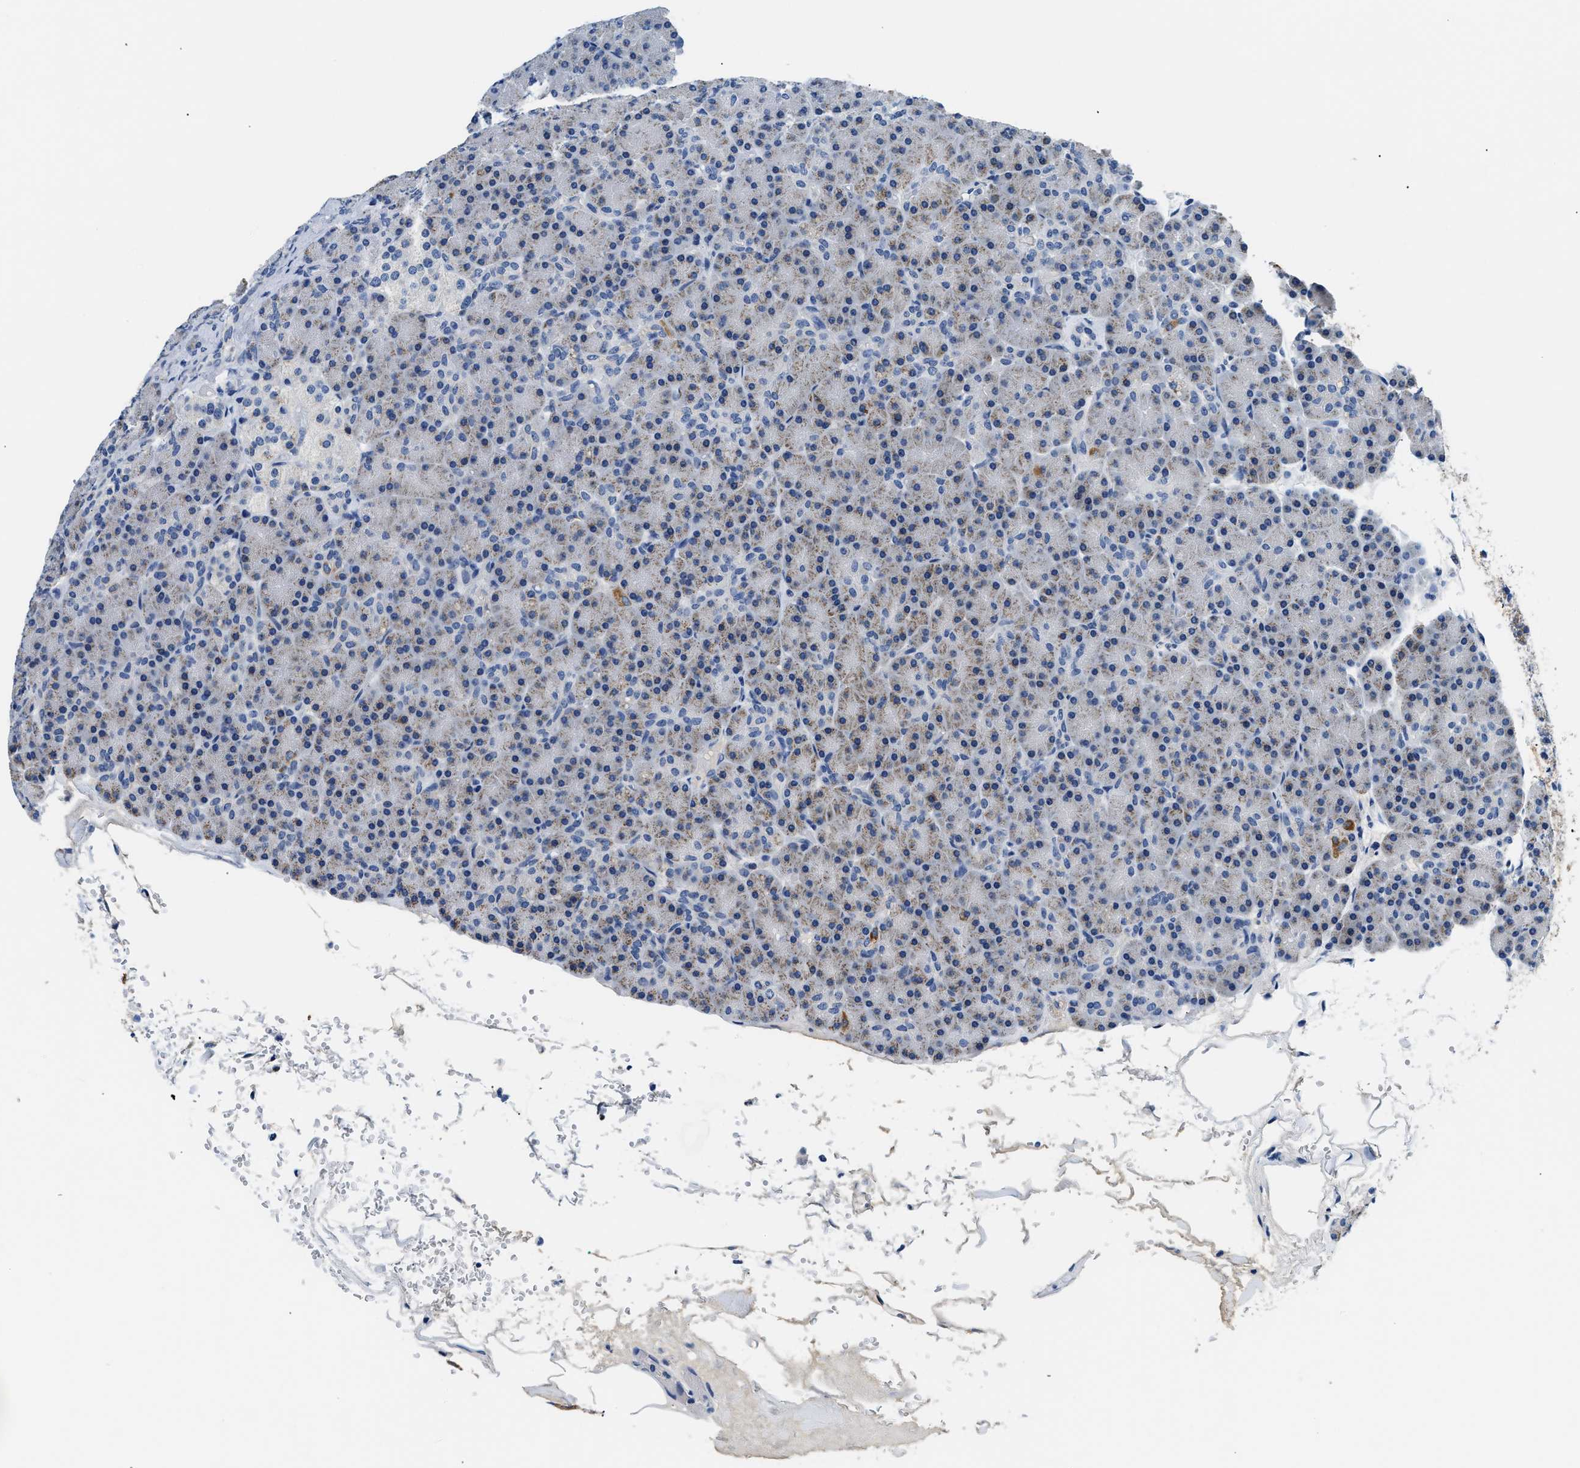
{"staining": {"intensity": "moderate", "quantity": "25%-75%", "location": "cytoplasmic/membranous"}, "tissue": "pancreas", "cell_type": "Exocrine glandular cells", "image_type": "normal", "snomed": [{"axis": "morphology", "description": "Normal tissue, NOS"}, {"axis": "topography", "description": "Pancreas"}], "caption": "Pancreas stained with DAB IHC shows medium levels of moderate cytoplasmic/membranous positivity in approximately 25%-75% of exocrine glandular cells.", "gene": "PCK2", "patient": {"sex": "female", "age": 43}}